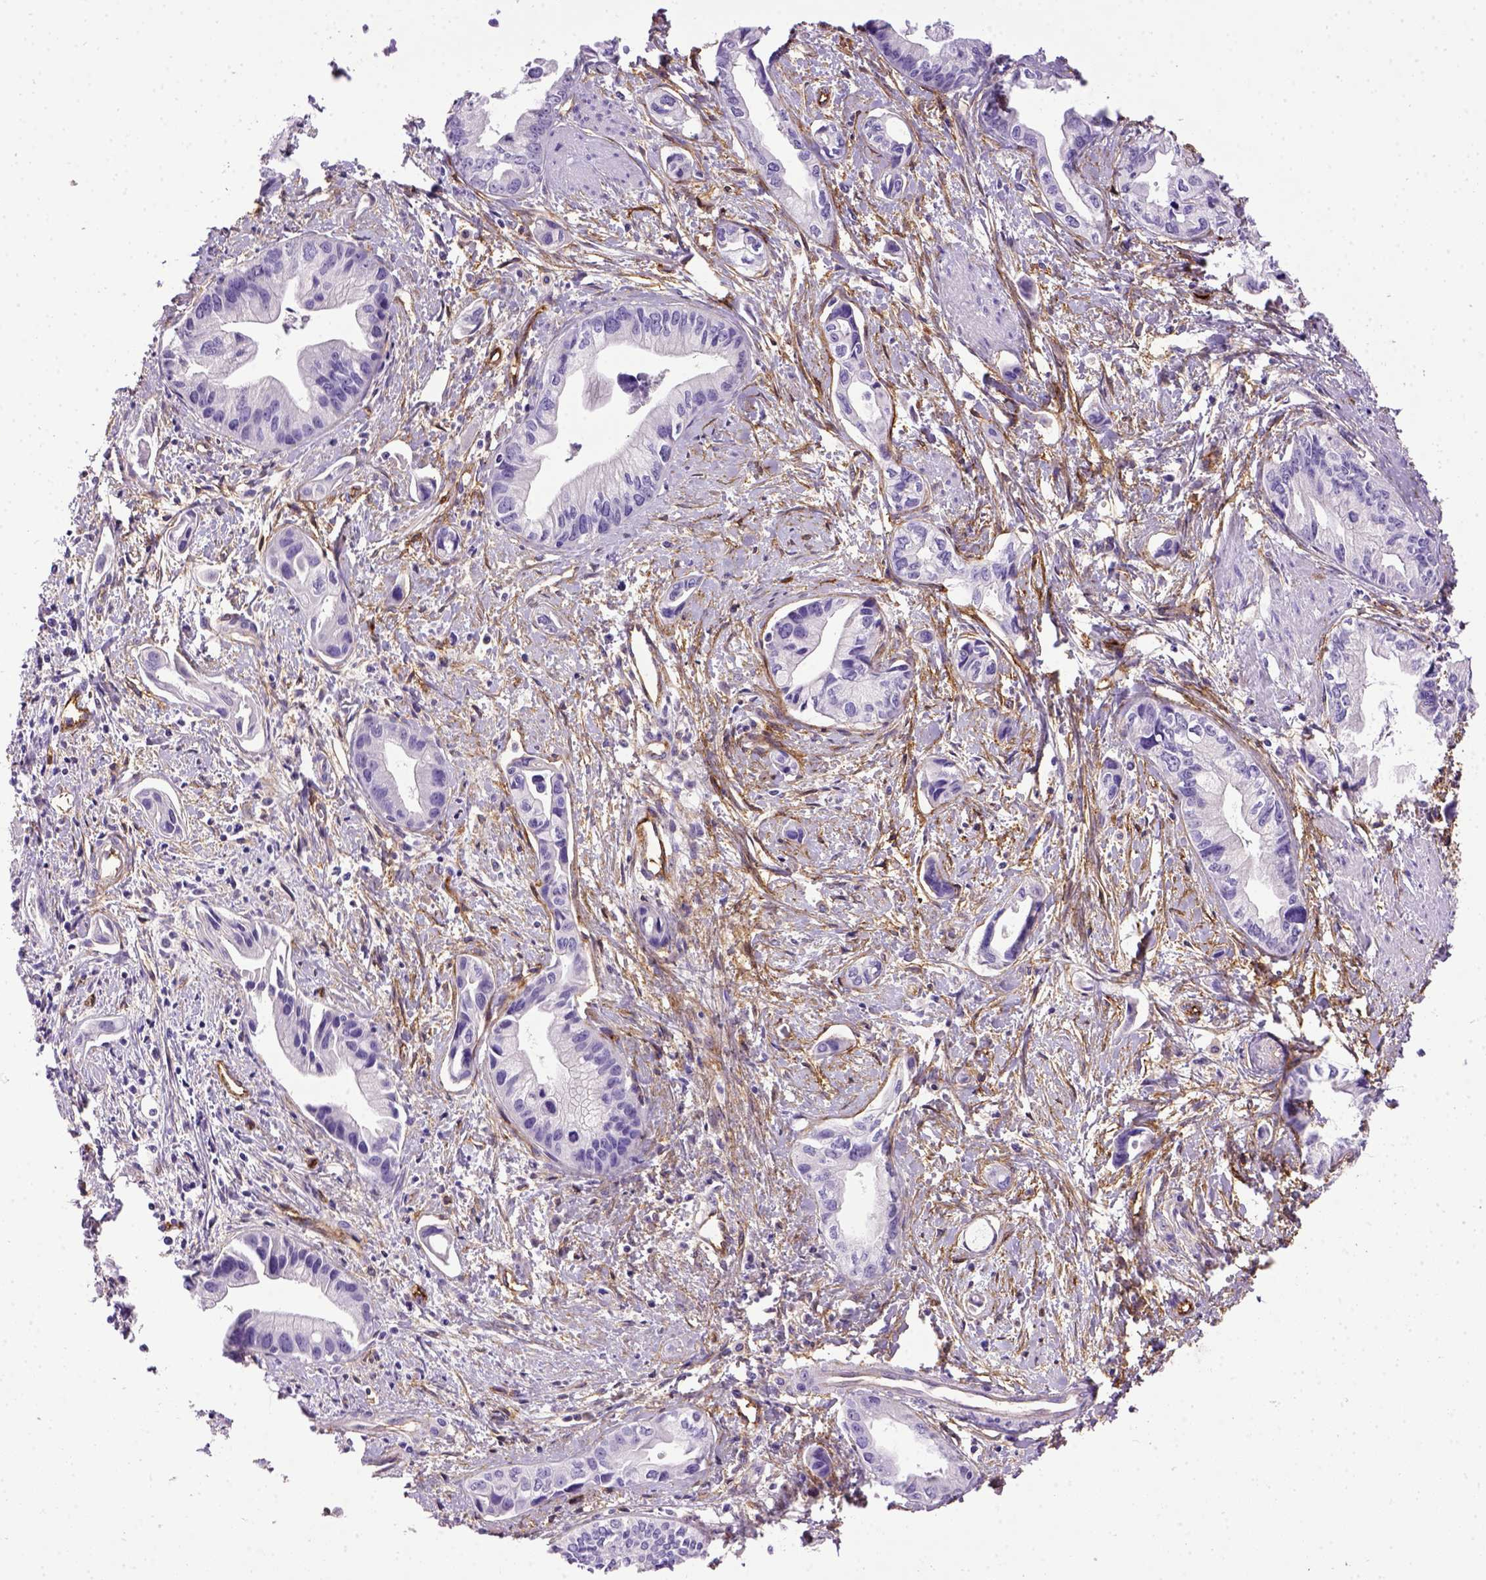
{"staining": {"intensity": "negative", "quantity": "none", "location": "none"}, "tissue": "pancreatic cancer", "cell_type": "Tumor cells", "image_type": "cancer", "snomed": [{"axis": "morphology", "description": "Adenocarcinoma, NOS"}, {"axis": "topography", "description": "Pancreas"}], "caption": "This is an IHC image of human adenocarcinoma (pancreatic). There is no staining in tumor cells.", "gene": "ENG", "patient": {"sex": "female", "age": 61}}